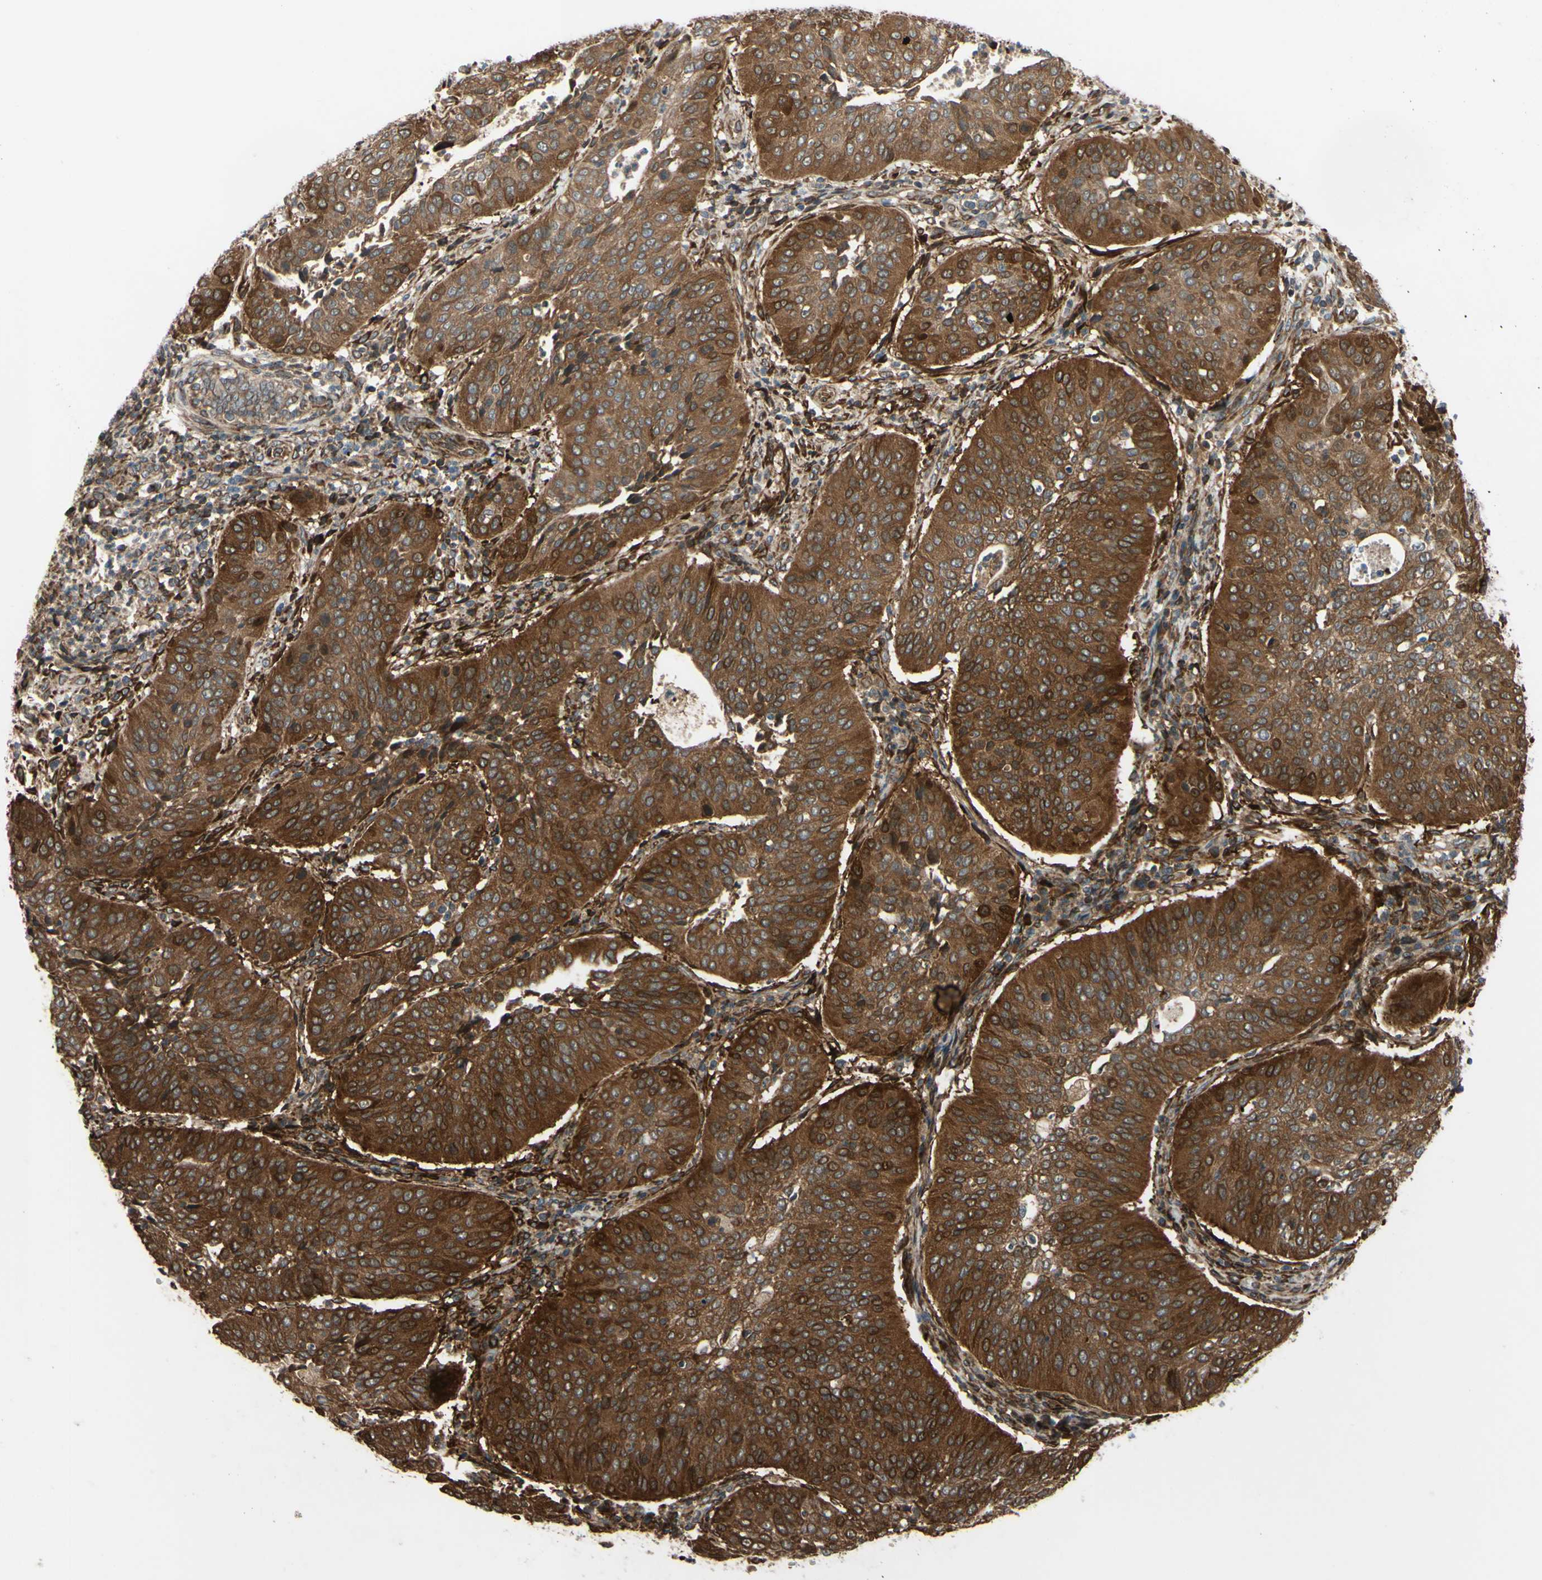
{"staining": {"intensity": "strong", "quantity": ">75%", "location": "cytoplasmic/membranous"}, "tissue": "cervical cancer", "cell_type": "Tumor cells", "image_type": "cancer", "snomed": [{"axis": "morphology", "description": "Normal tissue, NOS"}, {"axis": "morphology", "description": "Squamous cell carcinoma, NOS"}, {"axis": "topography", "description": "Cervix"}], "caption": "Immunohistochemistry photomicrograph of neoplastic tissue: human cervical cancer (squamous cell carcinoma) stained using immunohistochemistry demonstrates high levels of strong protein expression localized specifically in the cytoplasmic/membranous of tumor cells, appearing as a cytoplasmic/membranous brown color.", "gene": "PRAF2", "patient": {"sex": "female", "age": 39}}